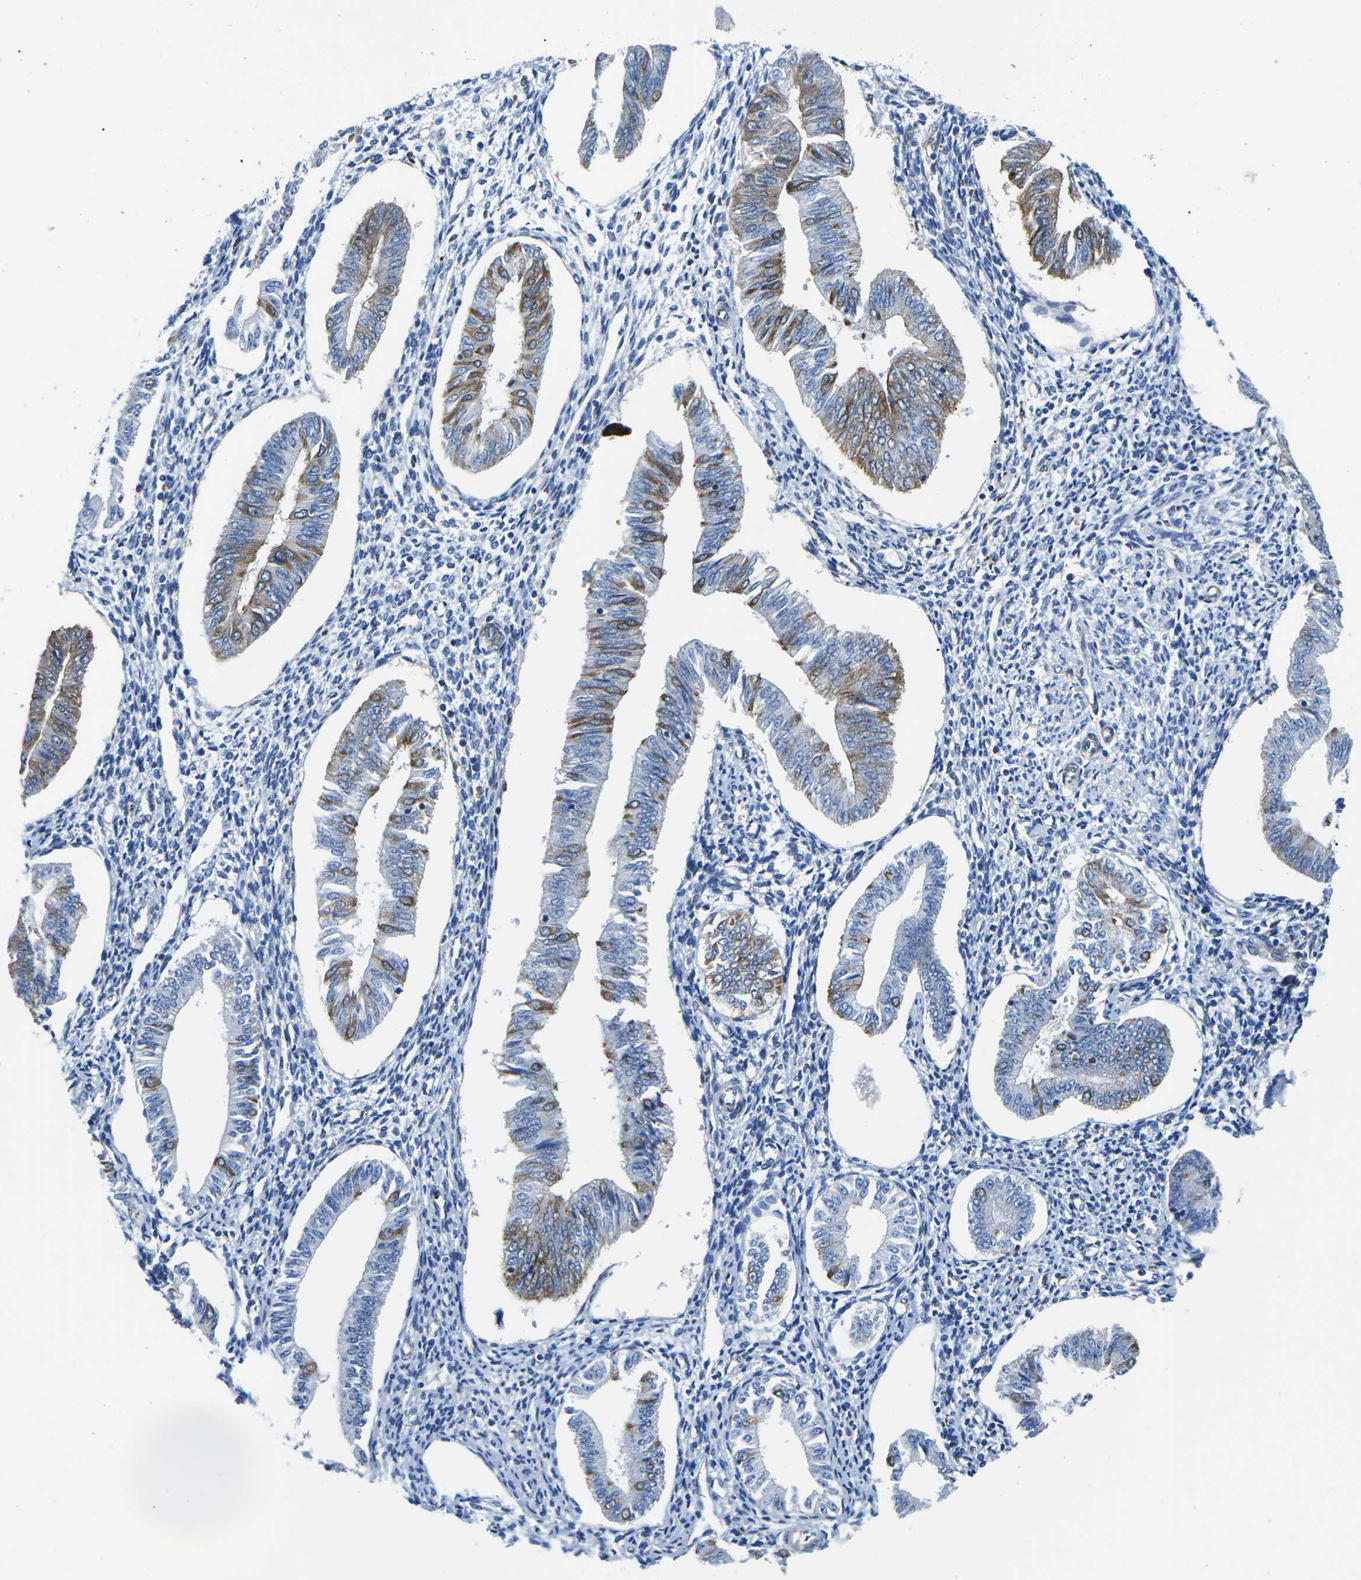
{"staining": {"intensity": "moderate", "quantity": "<25%", "location": "cytoplasmic/membranous"}, "tissue": "endometrium", "cell_type": "Cells in endometrial stroma", "image_type": "normal", "snomed": [{"axis": "morphology", "description": "Normal tissue, NOS"}, {"axis": "topography", "description": "Endometrium"}], "caption": "About <25% of cells in endometrial stroma in benign endometrium reveal moderate cytoplasmic/membranous protein positivity as visualized by brown immunohistochemical staining.", "gene": "DLG1", "patient": {"sex": "female", "age": 50}}